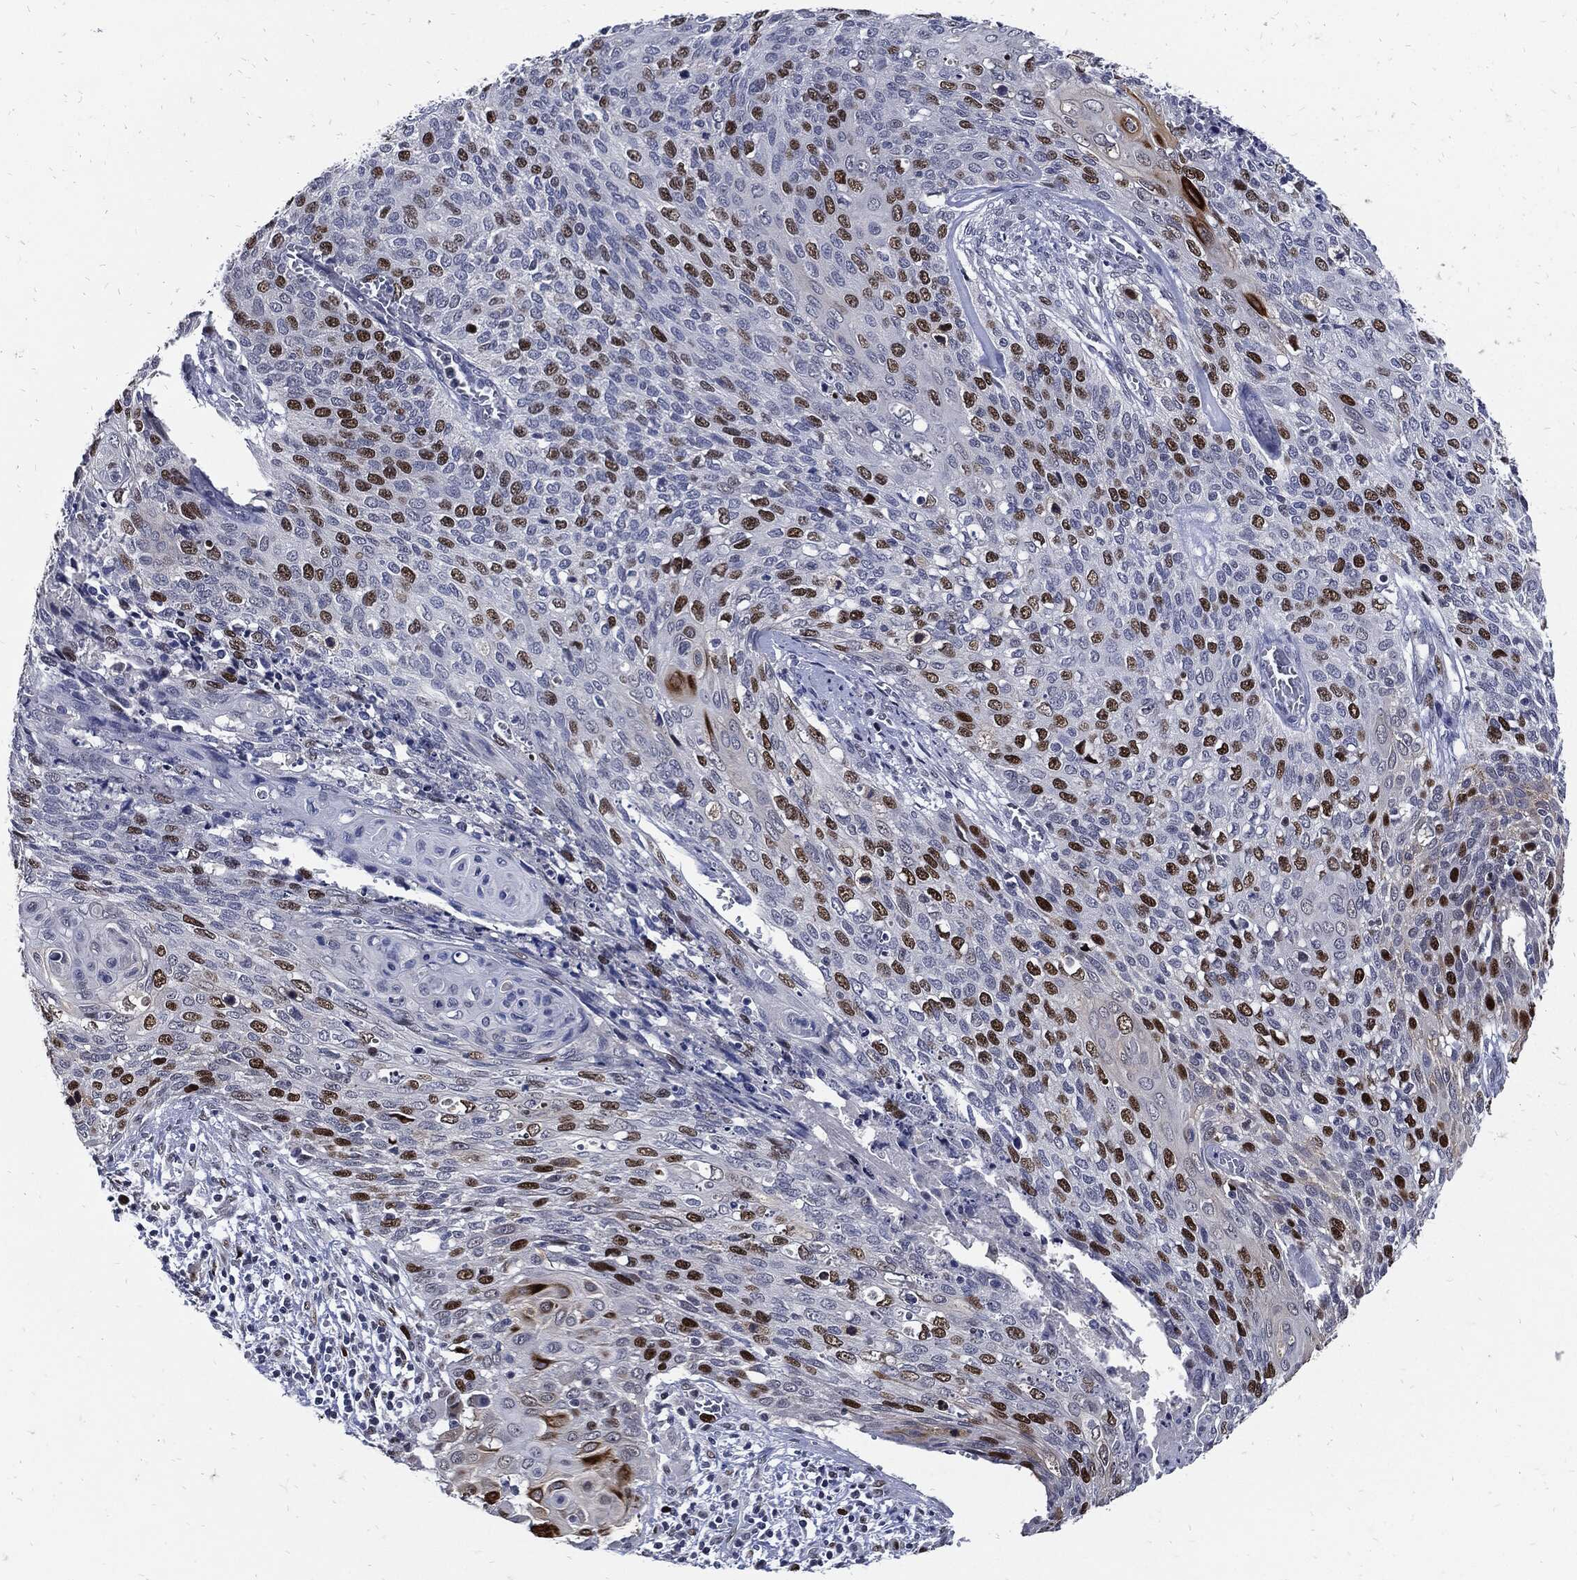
{"staining": {"intensity": "strong", "quantity": "<25%", "location": "nuclear"}, "tissue": "cervical cancer", "cell_type": "Tumor cells", "image_type": "cancer", "snomed": [{"axis": "morphology", "description": "Squamous cell carcinoma, NOS"}, {"axis": "topography", "description": "Cervix"}], "caption": "Immunohistochemical staining of cervical squamous cell carcinoma displays medium levels of strong nuclear staining in about <25% of tumor cells.", "gene": "NBN", "patient": {"sex": "female", "age": 39}}